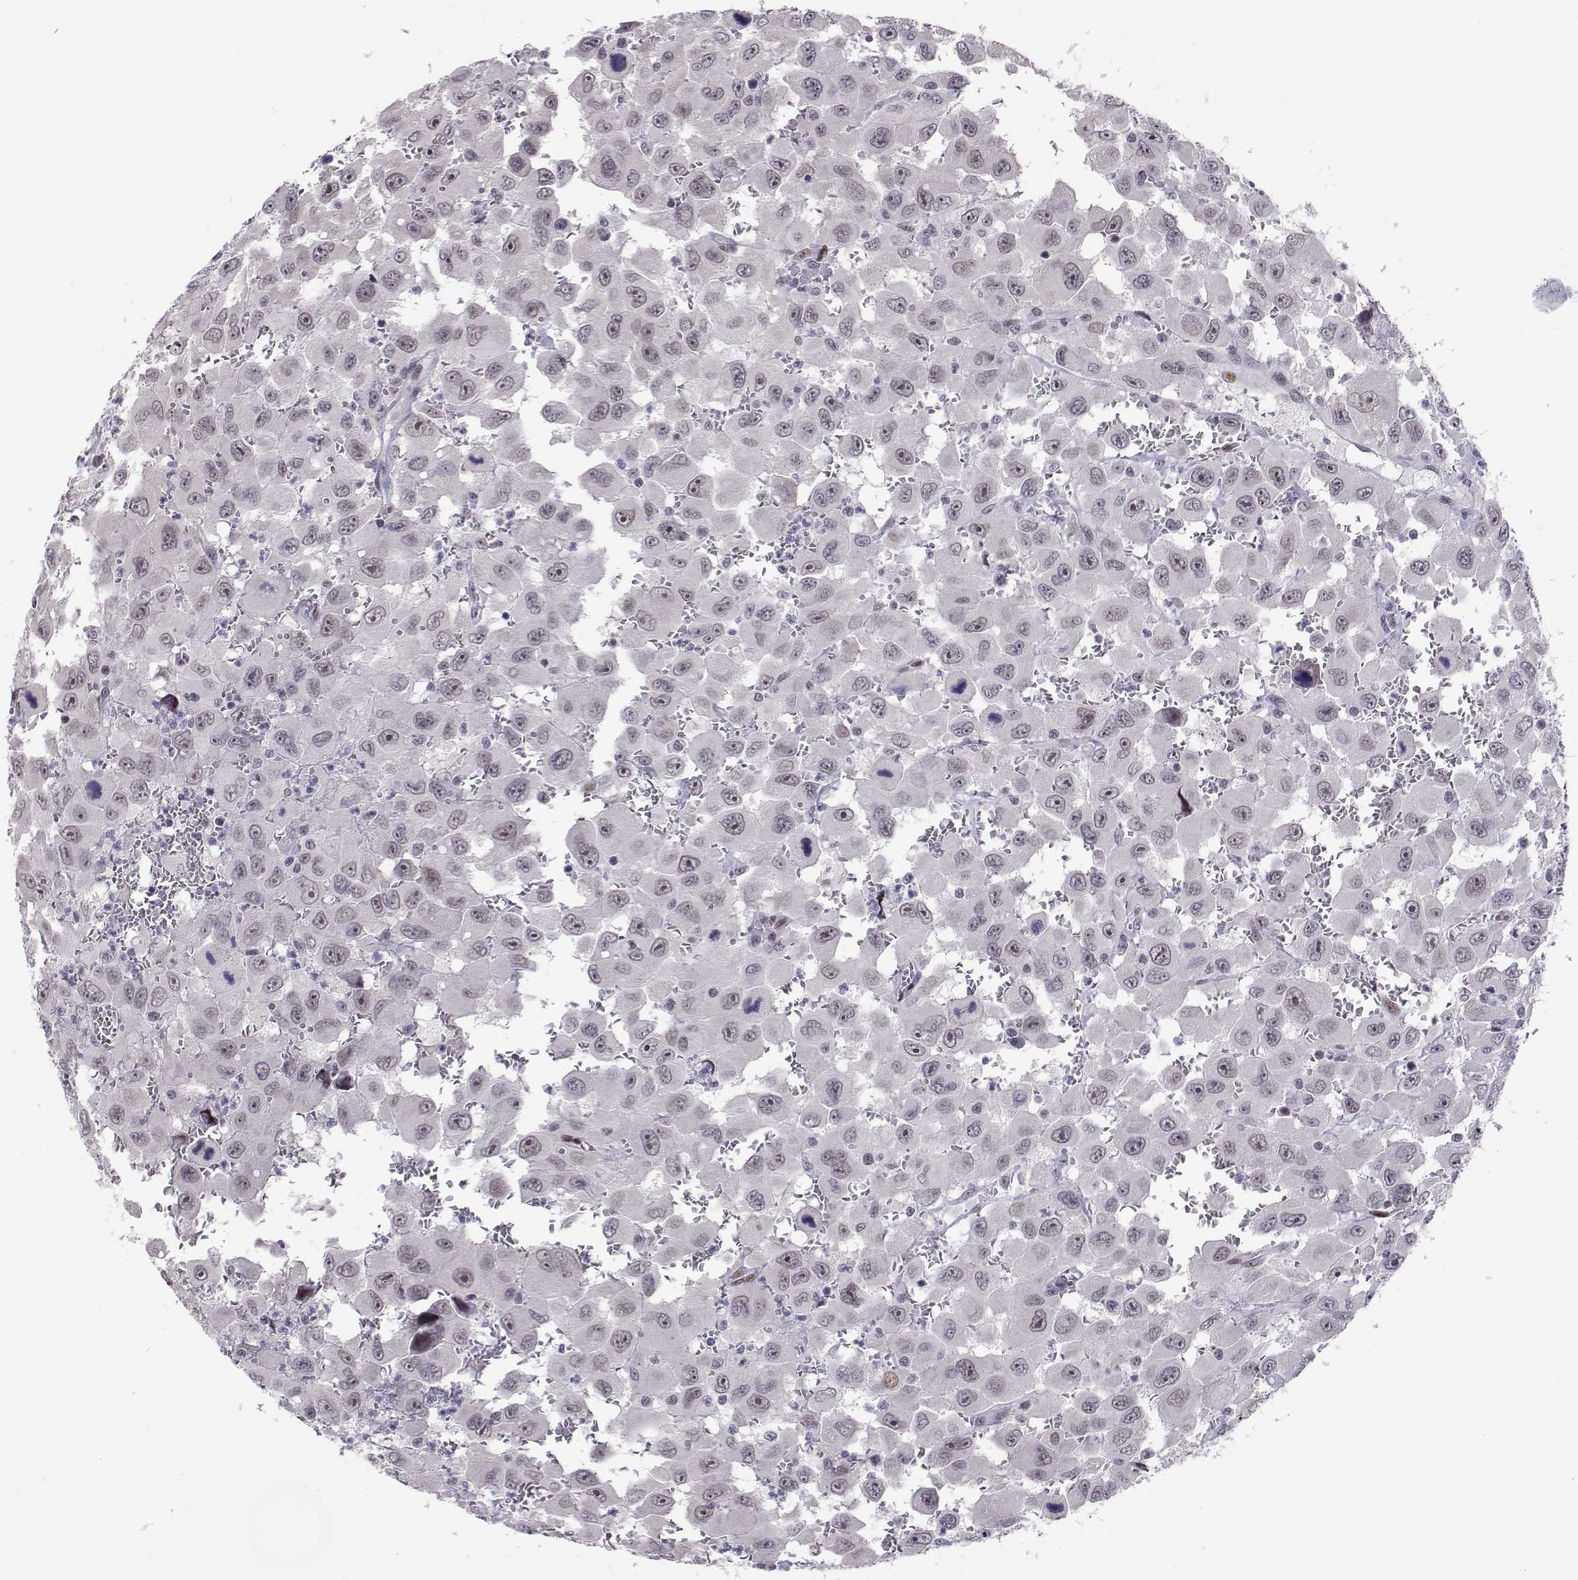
{"staining": {"intensity": "negative", "quantity": "none", "location": "none"}, "tissue": "head and neck cancer", "cell_type": "Tumor cells", "image_type": "cancer", "snomed": [{"axis": "morphology", "description": "Squamous cell carcinoma, NOS"}, {"axis": "morphology", "description": "Squamous cell carcinoma, metastatic, NOS"}, {"axis": "topography", "description": "Oral tissue"}, {"axis": "topography", "description": "Head-Neck"}], "caption": "Tumor cells are negative for protein expression in human head and neck cancer.", "gene": "SIX6", "patient": {"sex": "female", "age": 85}}